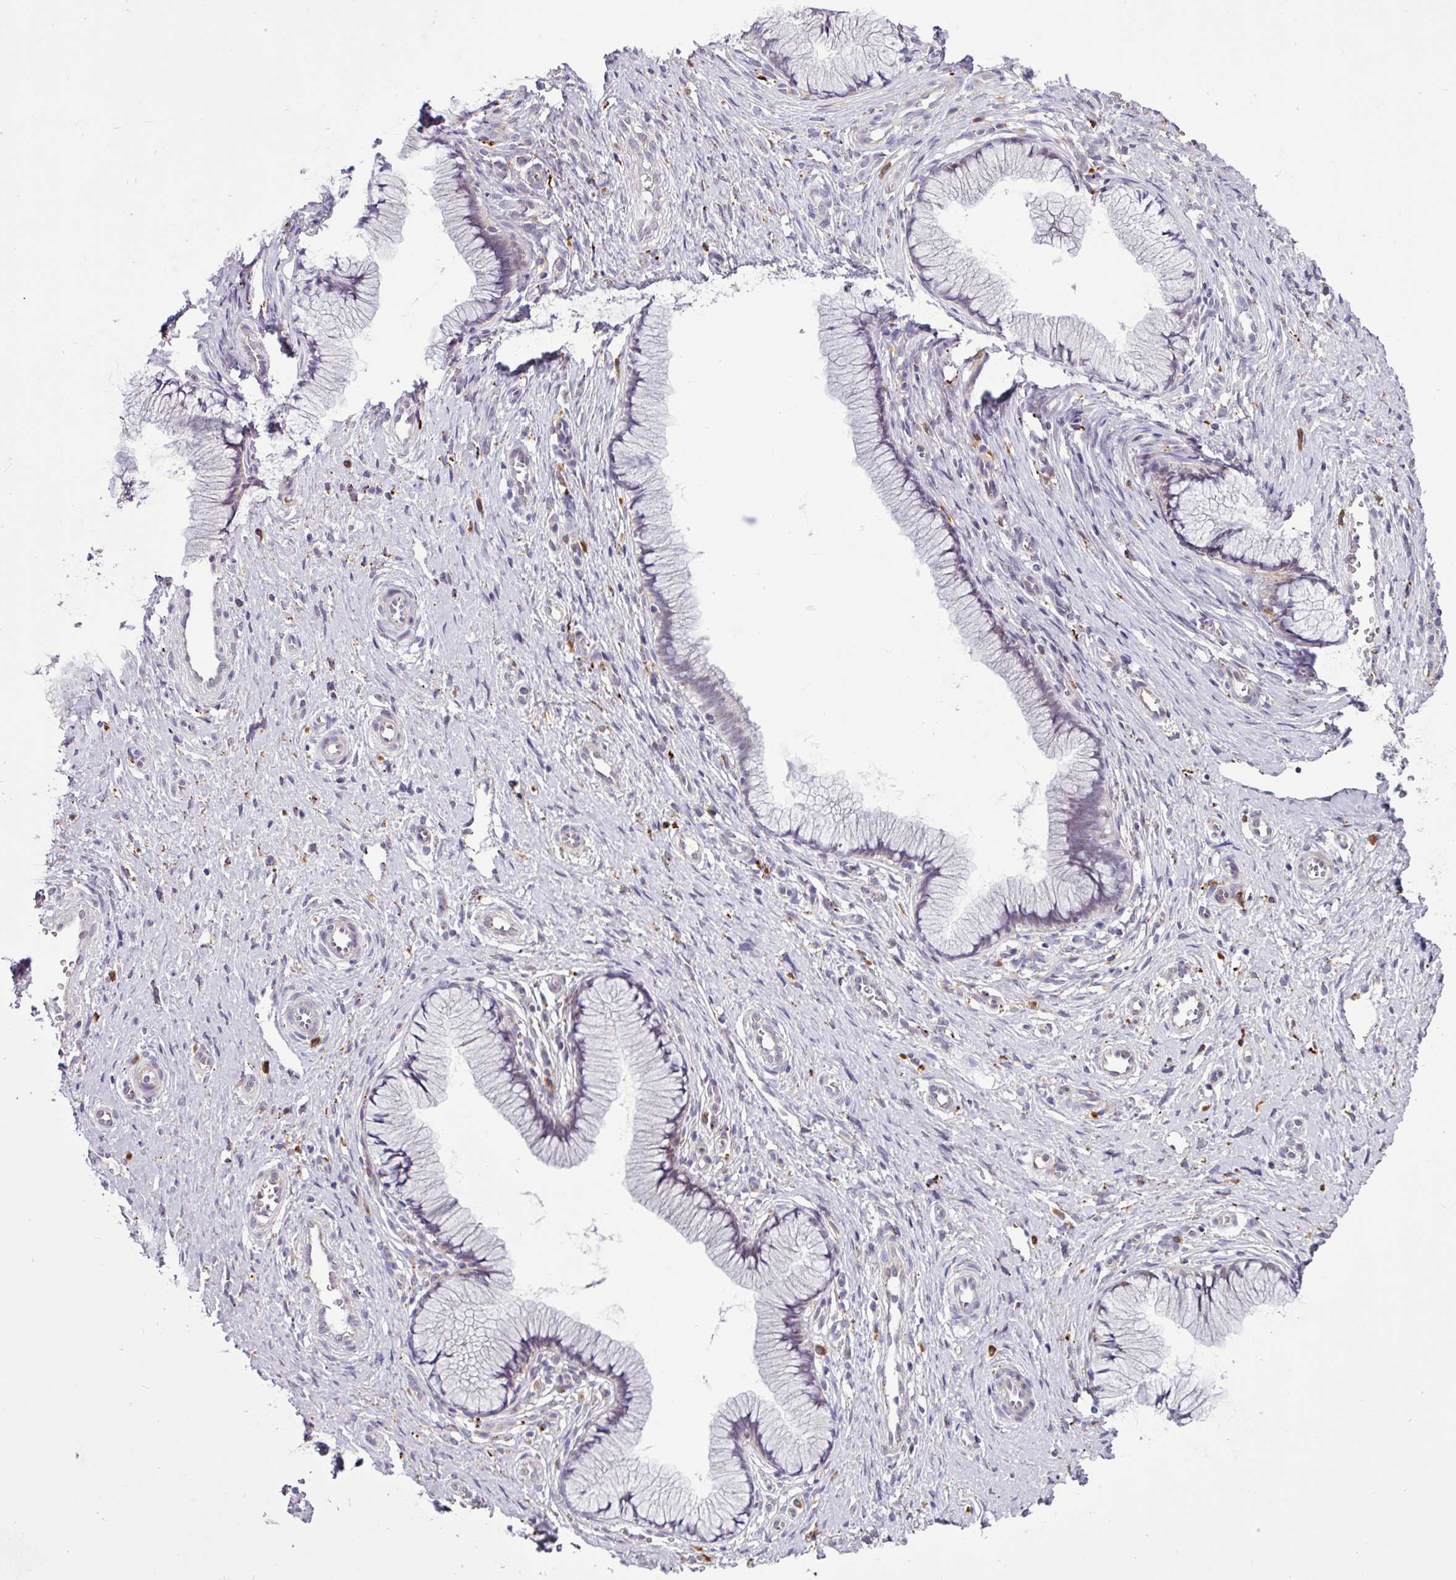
{"staining": {"intensity": "negative", "quantity": "none", "location": "none"}, "tissue": "cervix", "cell_type": "Glandular cells", "image_type": "normal", "snomed": [{"axis": "morphology", "description": "Normal tissue, NOS"}, {"axis": "topography", "description": "Cervix"}], "caption": "Immunohistochemical staining of normal human cervix shows no significant staining in glandular cells.", "gene": "AMIGO2", "patient": {"sex": "female", "age": 36}}